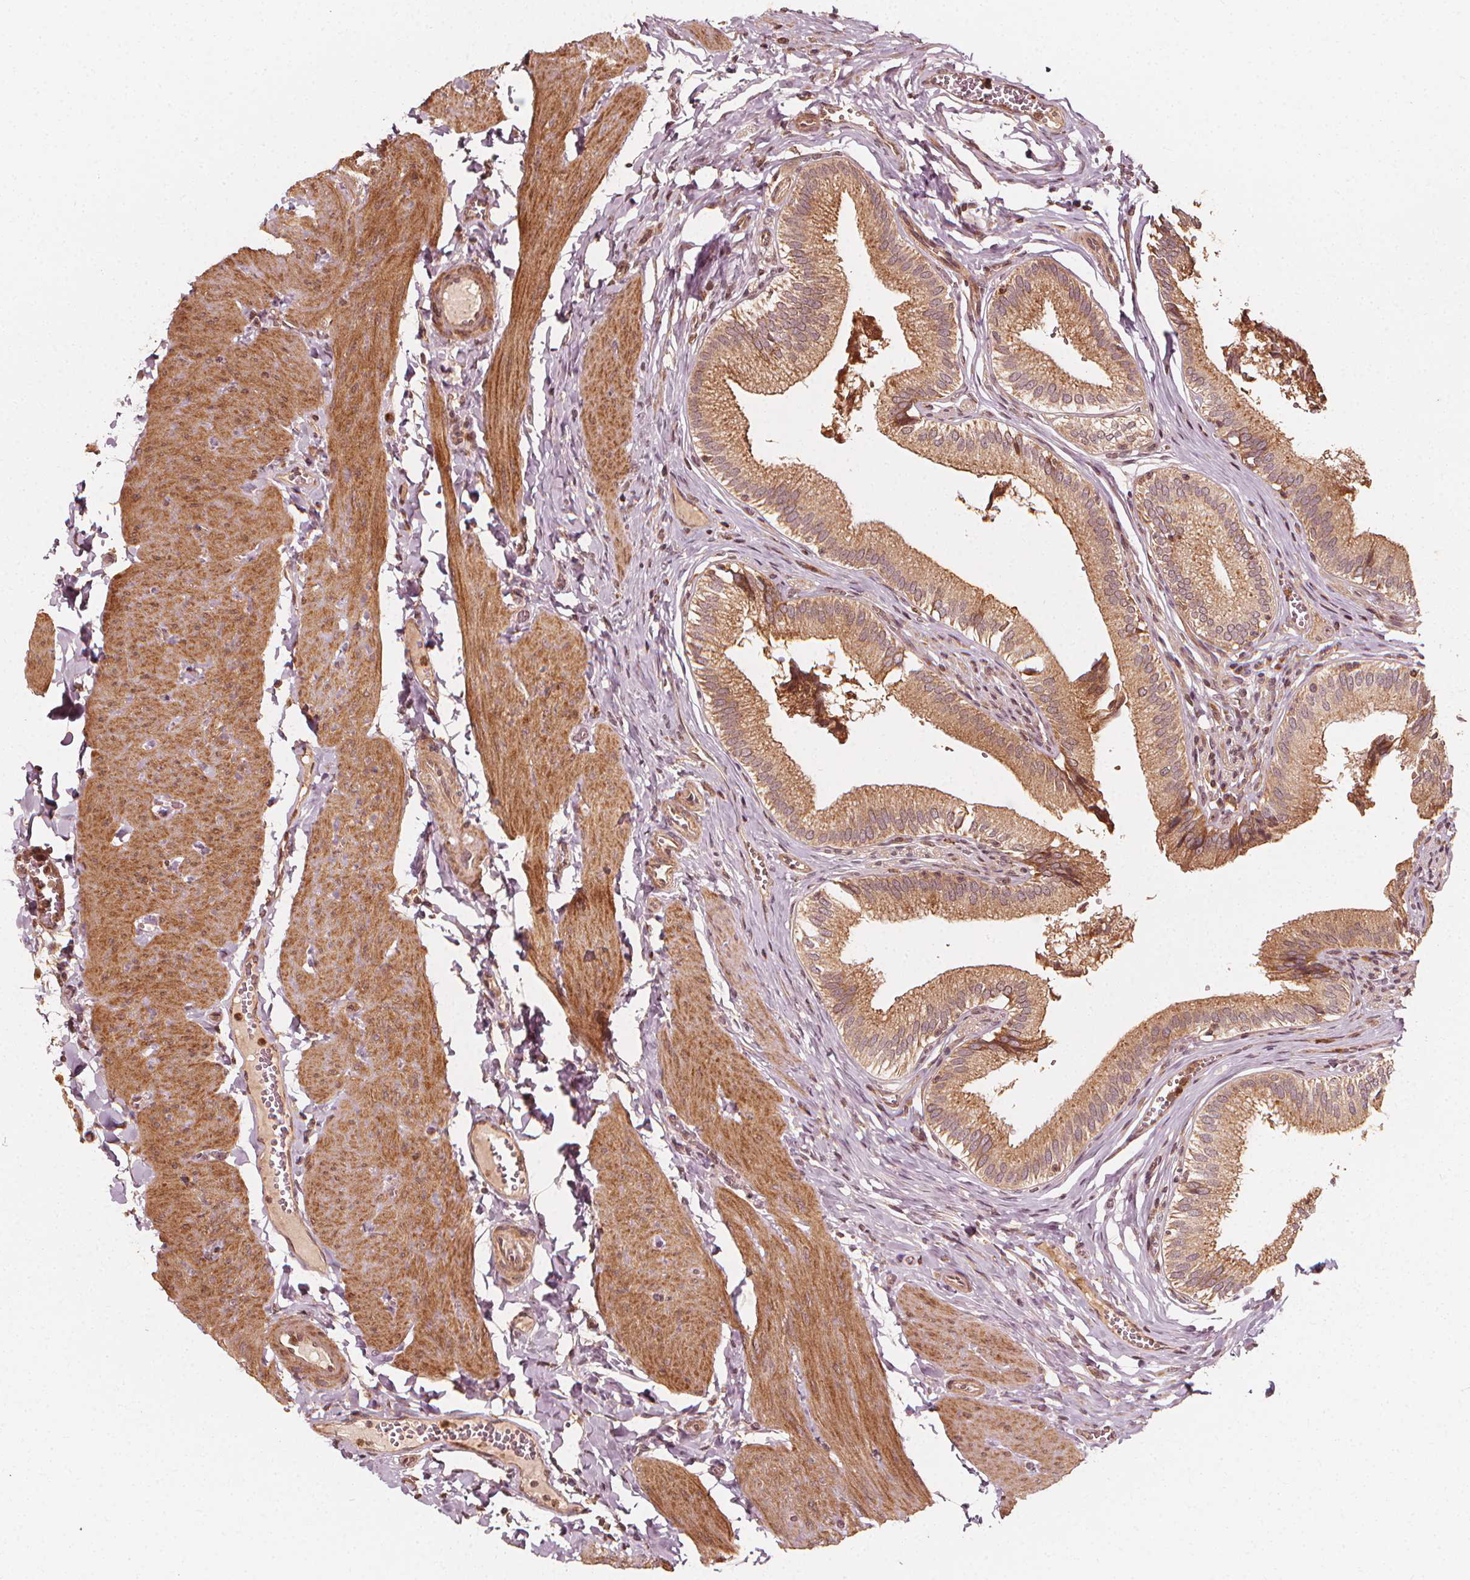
{"staining": {"intensity": "moderate", "quantity": ">75%", "location": "cytoplasmic/membranous"}, "tissue": "gallbladder", "cell_type": "Glandular cells", "image_type": "normal", "snomed": [{"axis": "morphology", "description": "Normal tissue, NOS"}, {"axis": "topography", "description": "Gallbladder"}, {"axis": "topography", "description": "Peripheral nerve tissue"}], "caption": "This is a photomicrograph of immunohistochemistry (IHC) staining of normal gallbladder, which shows moderate positivity in the cytoplasmic/membranous of glandular cells.", "gene": "NPC1", "patient": {"sex": "male", "age": 17}}